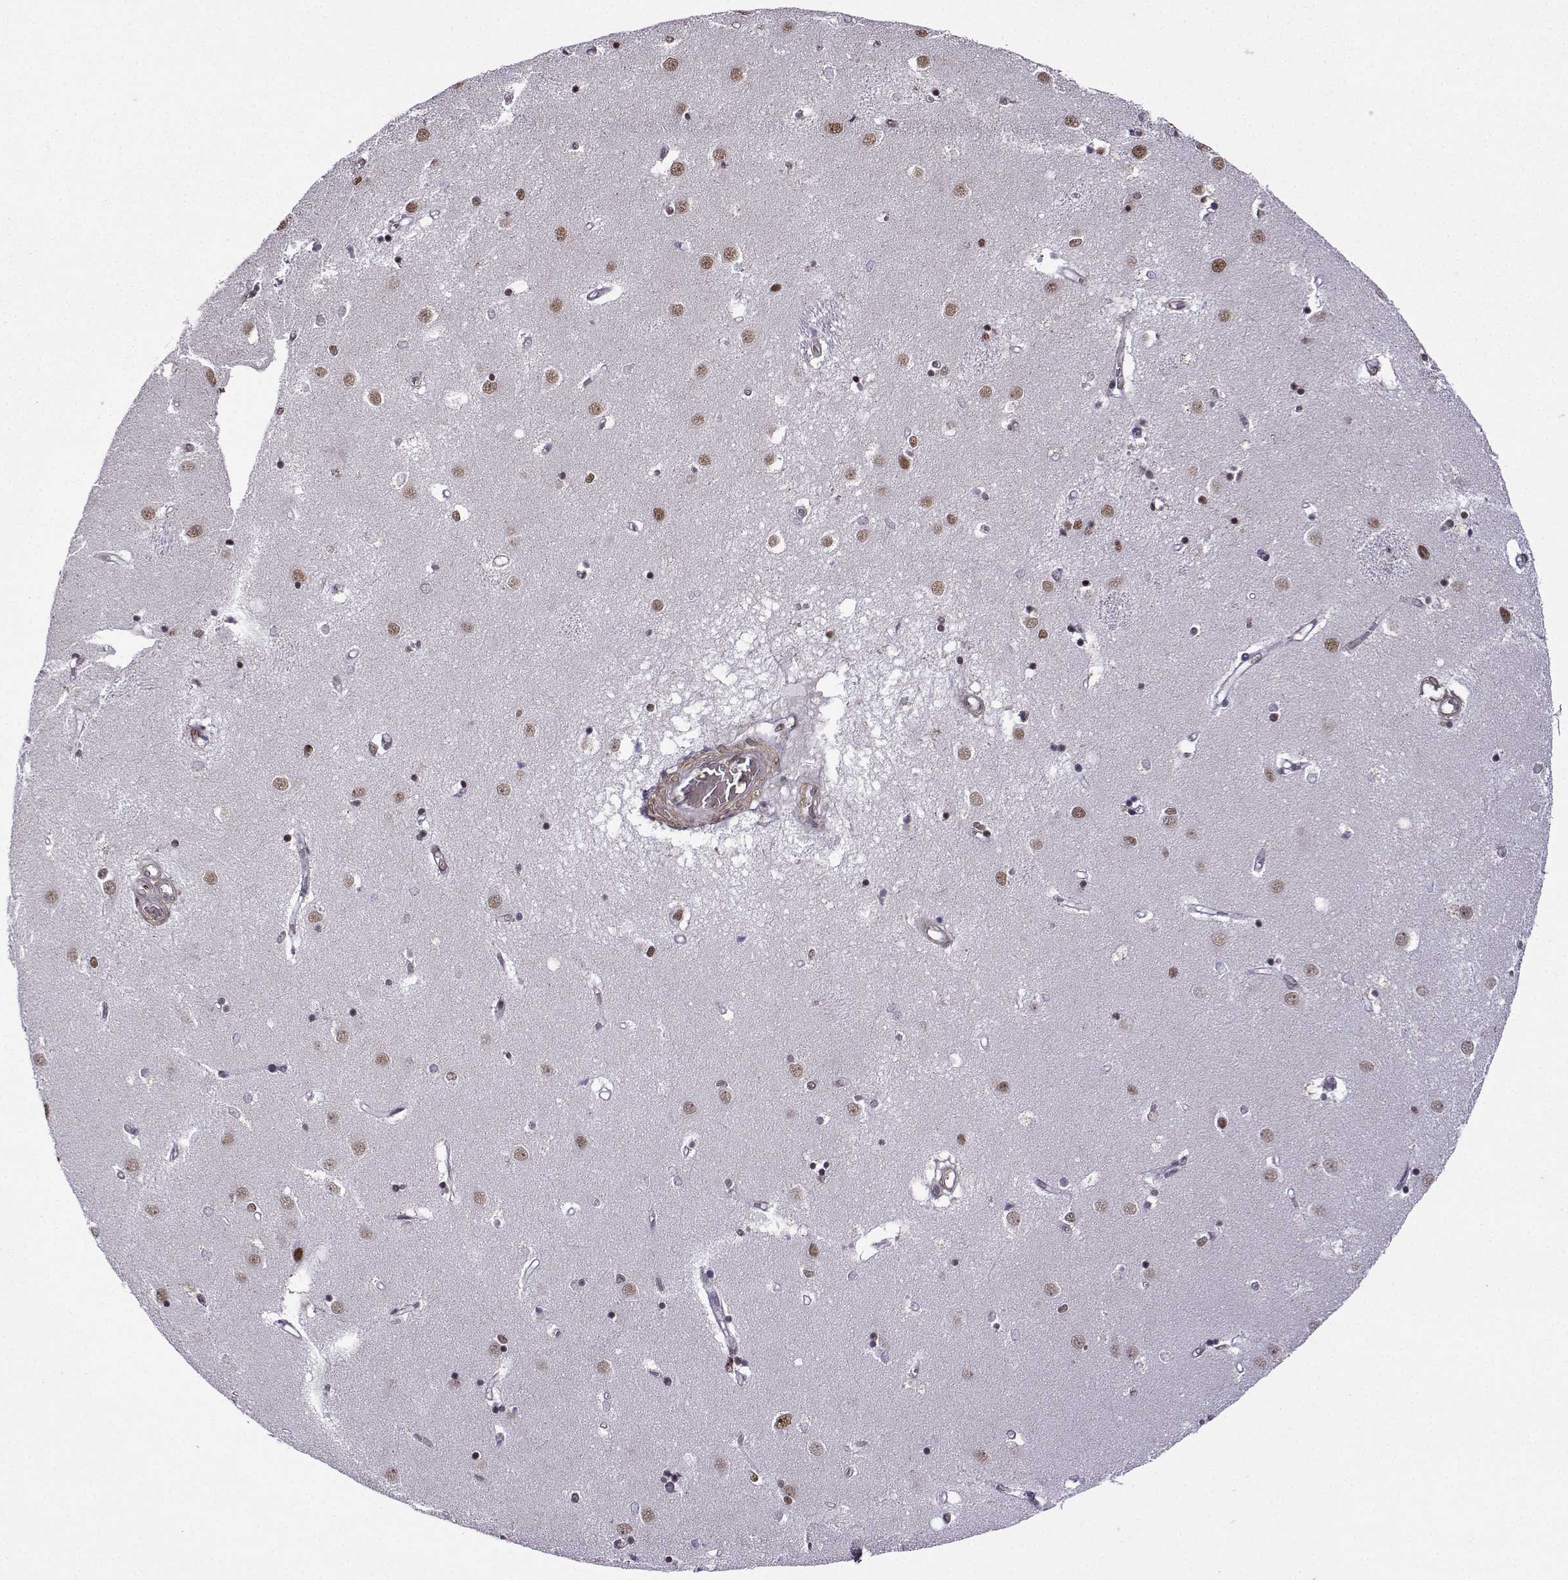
{"staining": {"intensity": "moderate", "quantity": "25%-75%", "location": "nuclear"}, "tissue": "caudate", "cell_type": "Glial cells", "image_type": "normal", "snomed": [{"axis": "morphology", "description": "Normal tissue, NOS"}, {"axis": "topography", "description": "Lateral ventricle wall"}], "caption": "A medium amount of moderate nuclear expression is present in about 25%-75% of glial cells in benign caudate.", "gene": "CCNK", "patient": {"sex": "male", "age": 54}}